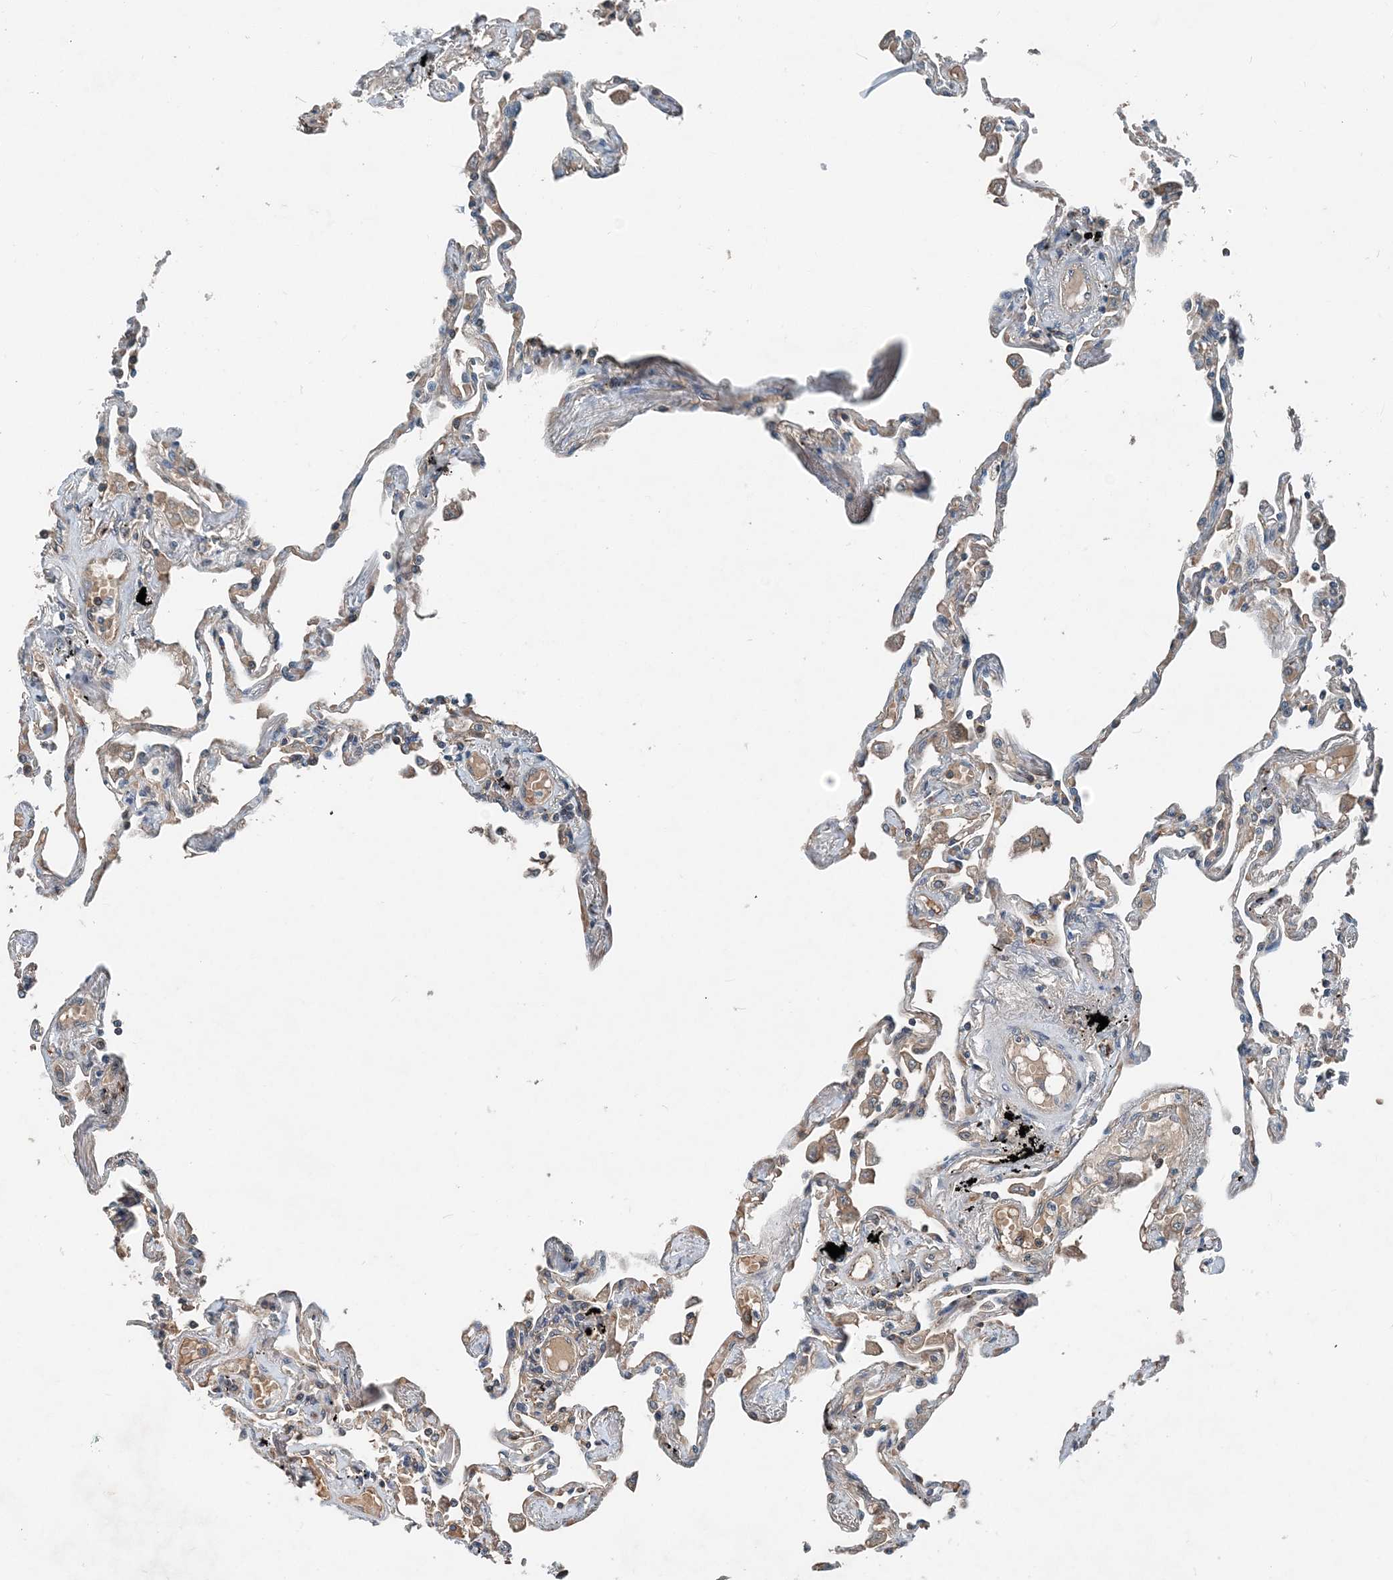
{"staining": {"intensity": "weak", "quantity": "<25%", "location": "cytoplasmic/membranous"}, "tissue": "lung", "cell_type": "Alveolar cells", "image_type": "normal", "snomed": [{"axis": "morphology", "description": "Normal tissue, NOS"}, {"axis": "topography", "description": "Lung"}], "caption": "Immunohistochemistry histopathology image of benign lung: lung stained with DAB displays no significant protein expression in alveolar cells.", "gene": "SMPD3", "patient": {"sex": "female", "age": 67}}